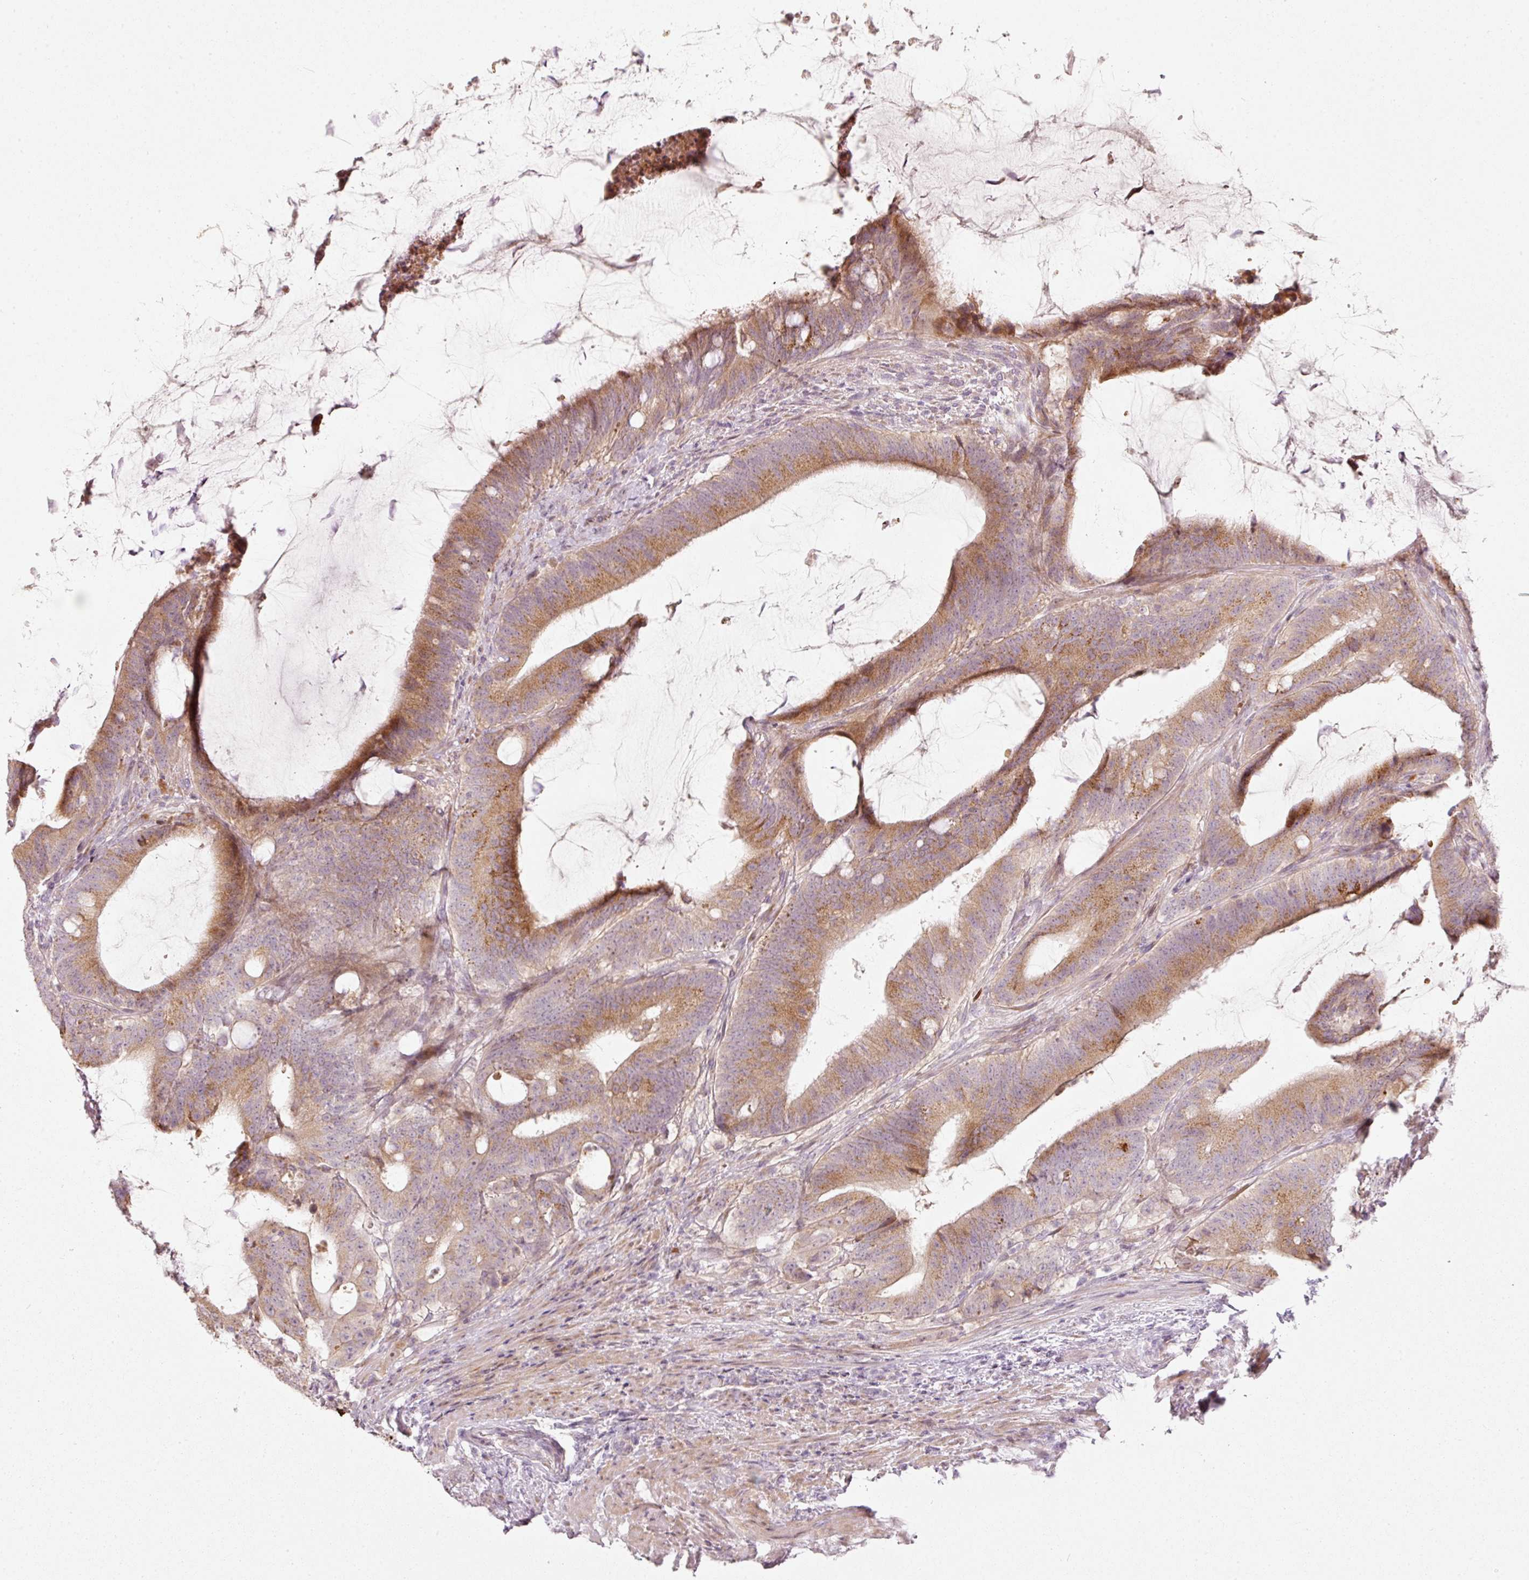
{"staining": {"intensity": "moderate", "quantity": ">75%", "location": "cytoplasmic/membranous"}, "tissue": "colorectal cancer", "cell_type": "Tumor cells", "image_type": "cancer", "snomed": [{"axis": "morphology", "description": "Adenocarcinoma, NOS"}, {"axis": "topography", "description": "Colon"}], "caption": "Adenocarcinoma (colorectal) stained with a protein marker demonstrates moderate staining in tumor cells.", "gene": "SLC20A1", "patient": {"sex": "female", "age": 43}}